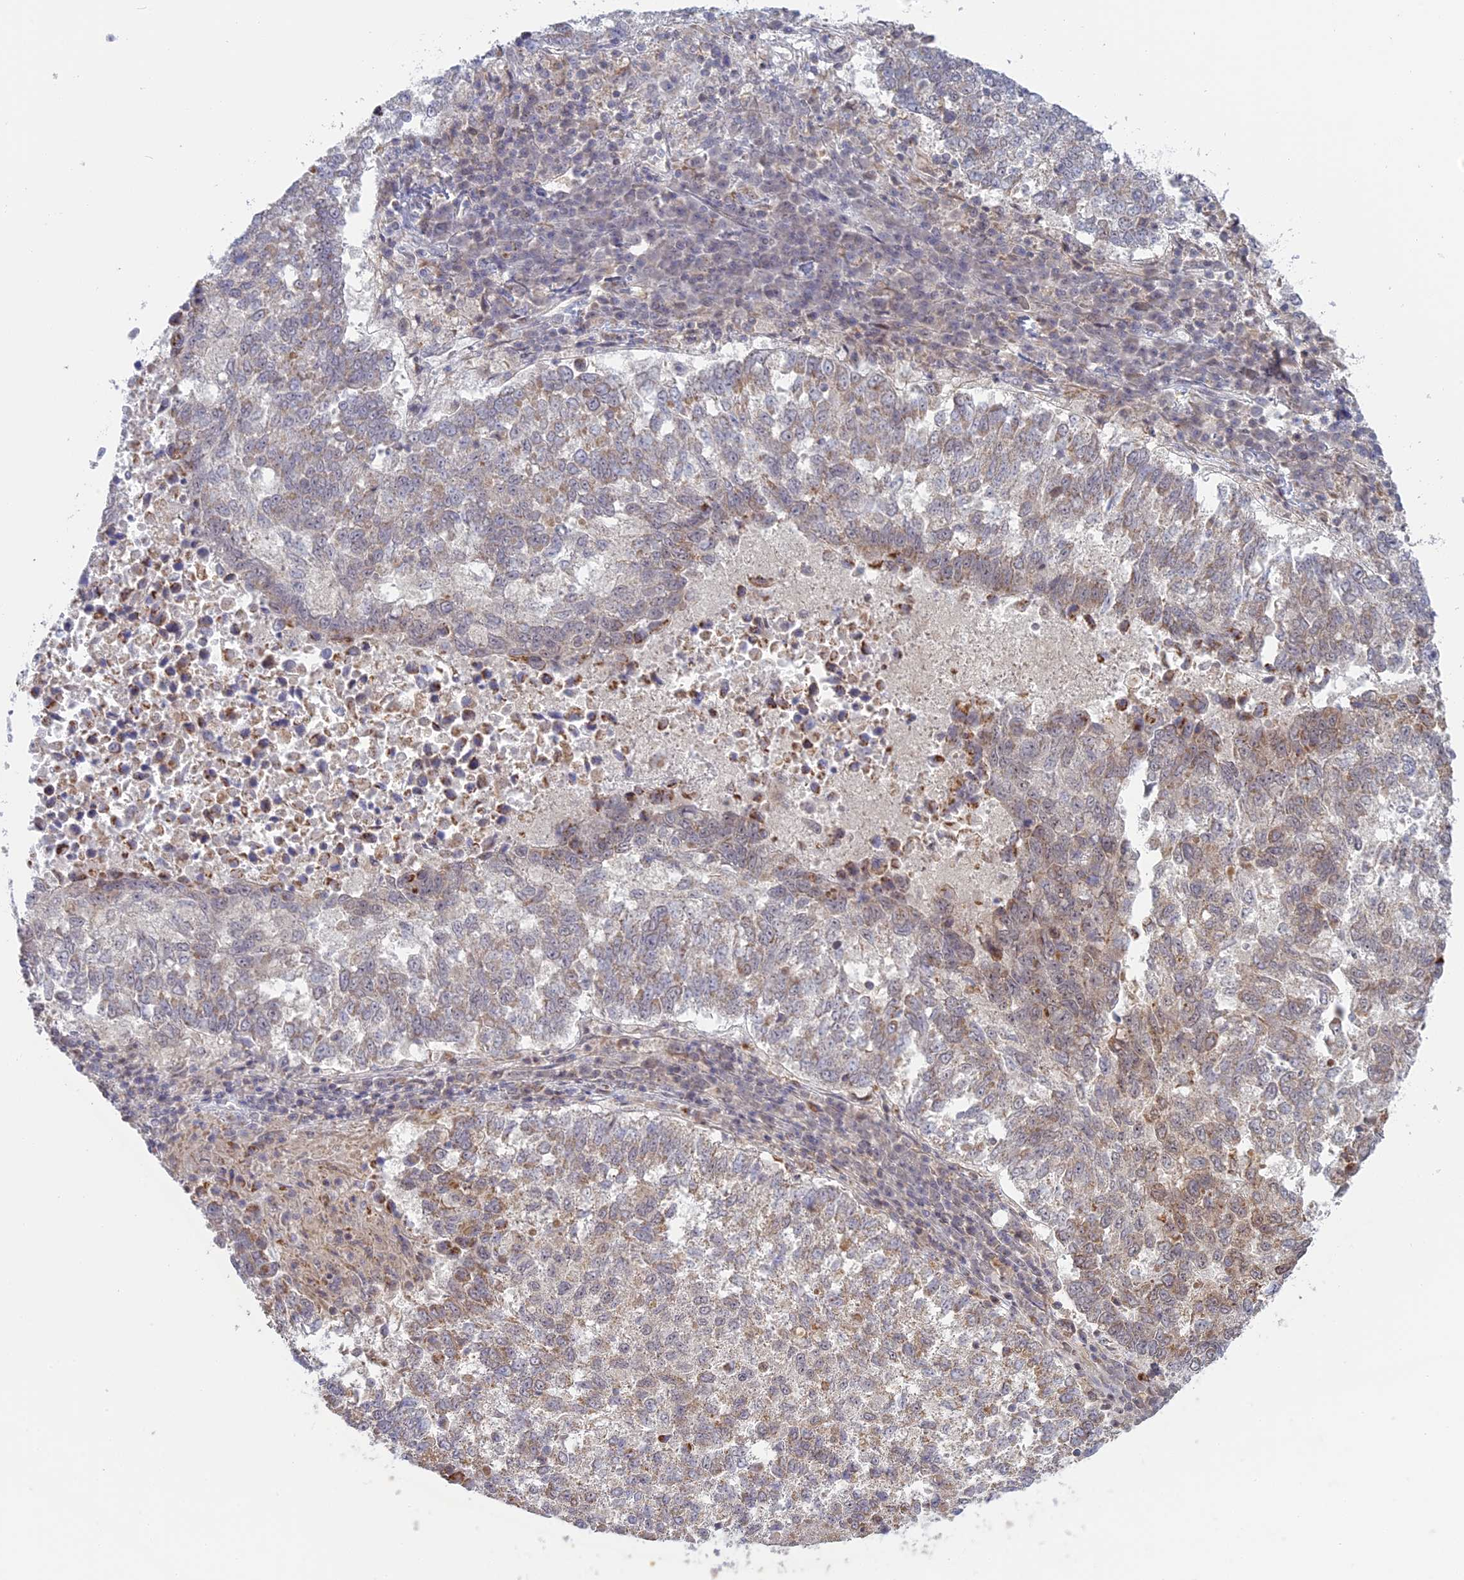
{"staining": {"intensity": "weak", "quantity": "25%-75%", "location": "cytoplasmic/membranous"}, "tissue": "lung cancer", "cell_type": "Tumor cells", "image_type": "cancer", "snomed": [{"axis": "morphology", "description": "Squamous cell carcinoma, NOS"}, {"axis": "topography", "description": "Lung"}], "caption": "Human lung cancer (squamous cell carcinoma) stained with a brown dye displays weak cytoplasmic/membranous positive staining in approximately 25%-75% of tumor cells.", "gene": "GSKIP", "patient": {"sex": "male", "age": 73}}